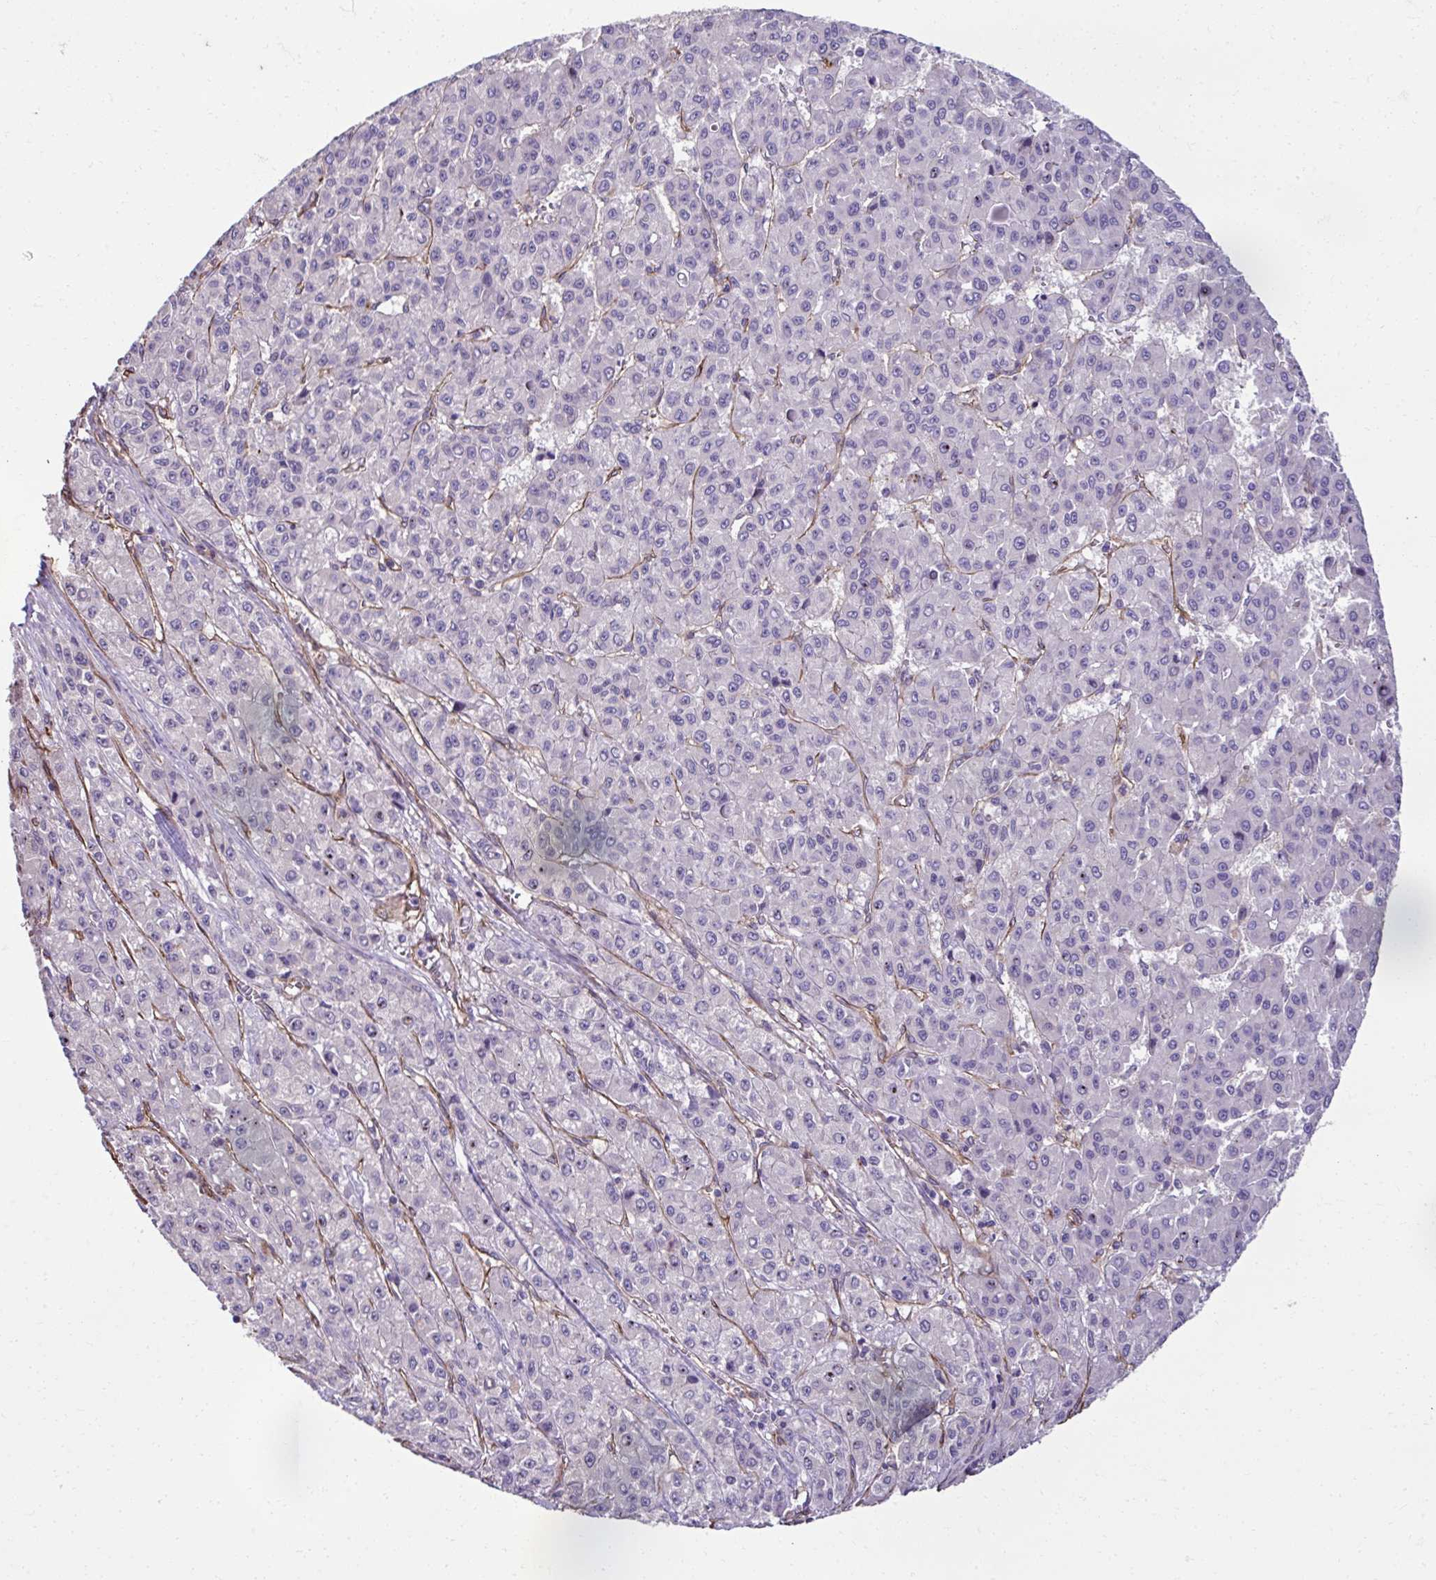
{"staining": {"intensity": "moderate", "quantity": "<25%", "location": "nuclear"}, "tissue": "liver cancer", "cell_type": "Tumor cells", "image_type": "cancer", "snomed": [{"axis": "morphology", "description": "Carcinoma, Hepatocellular, NOS"}, {"axis": "topography", "description": "Liver"}], "caption": "Liver hepatocellular carcinoma stained with immunohistochemistry (IHC) shows moderate nuclear positivity in about <25% of tumor cells.", "gene": "TRIM52", "patient": {"sex": "male", "age": 70}}